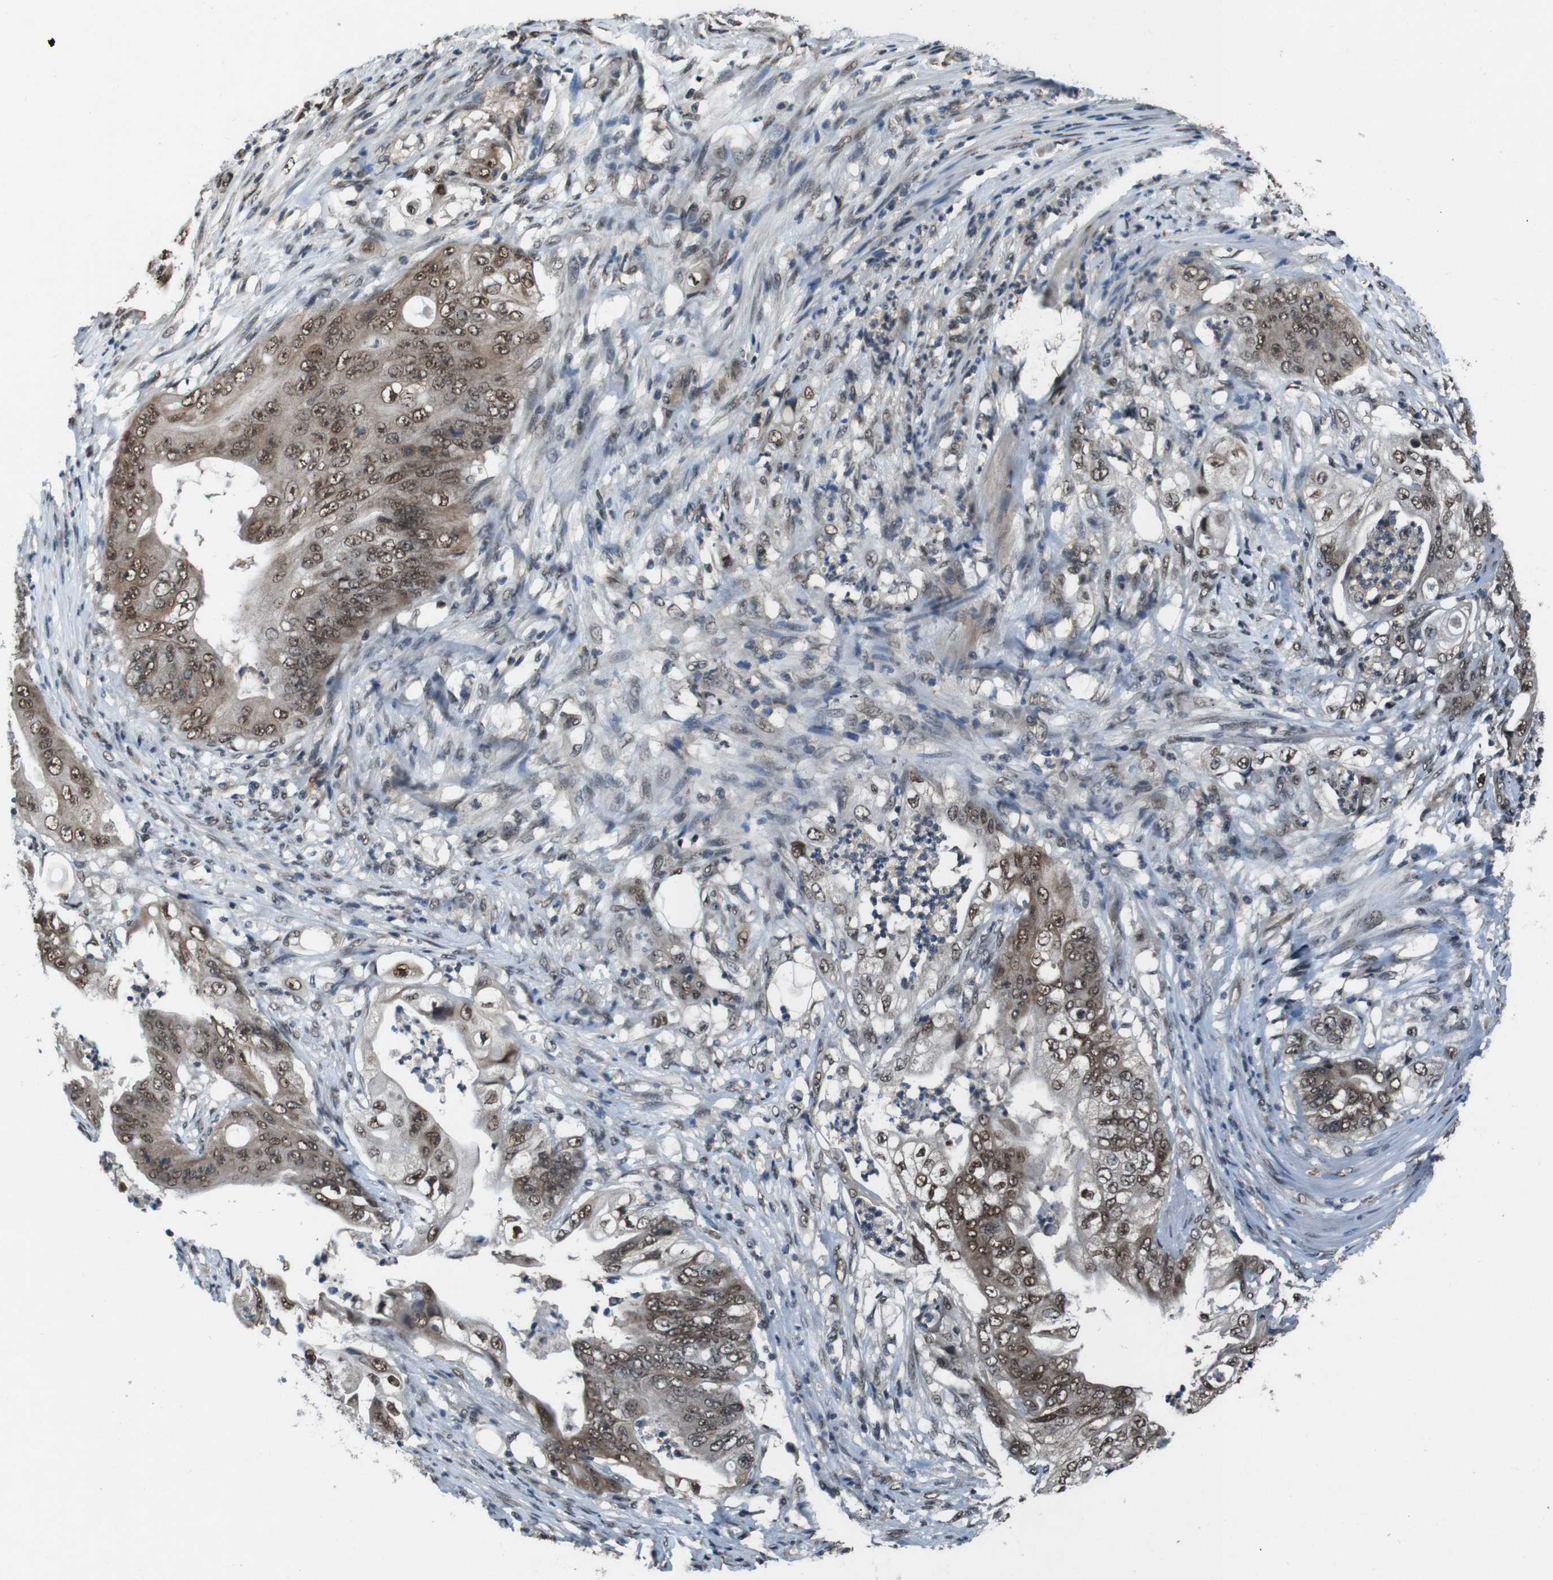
{"staining": {"intensity": "moderate", "quantity": ">75%", "location": "cytoplasmic/membranous,nuclear"}, "tissue": "stomach cancer", "cell_type": "Tumor cells", "image_type": "cancer", "snomed": [{"axis": "morphology", "description": "Adenocarcinoma, NOS"}, {"axis": "topography", "description": "Stomach"}], "caption": "A brown stain shows moderate cytoplasmic/membranous and nuclear positivity of a protein in stomach adenocarcinoma tumor cells.", "gene": "NR4A2", "patient": {"sex": "female", "age": 73}}